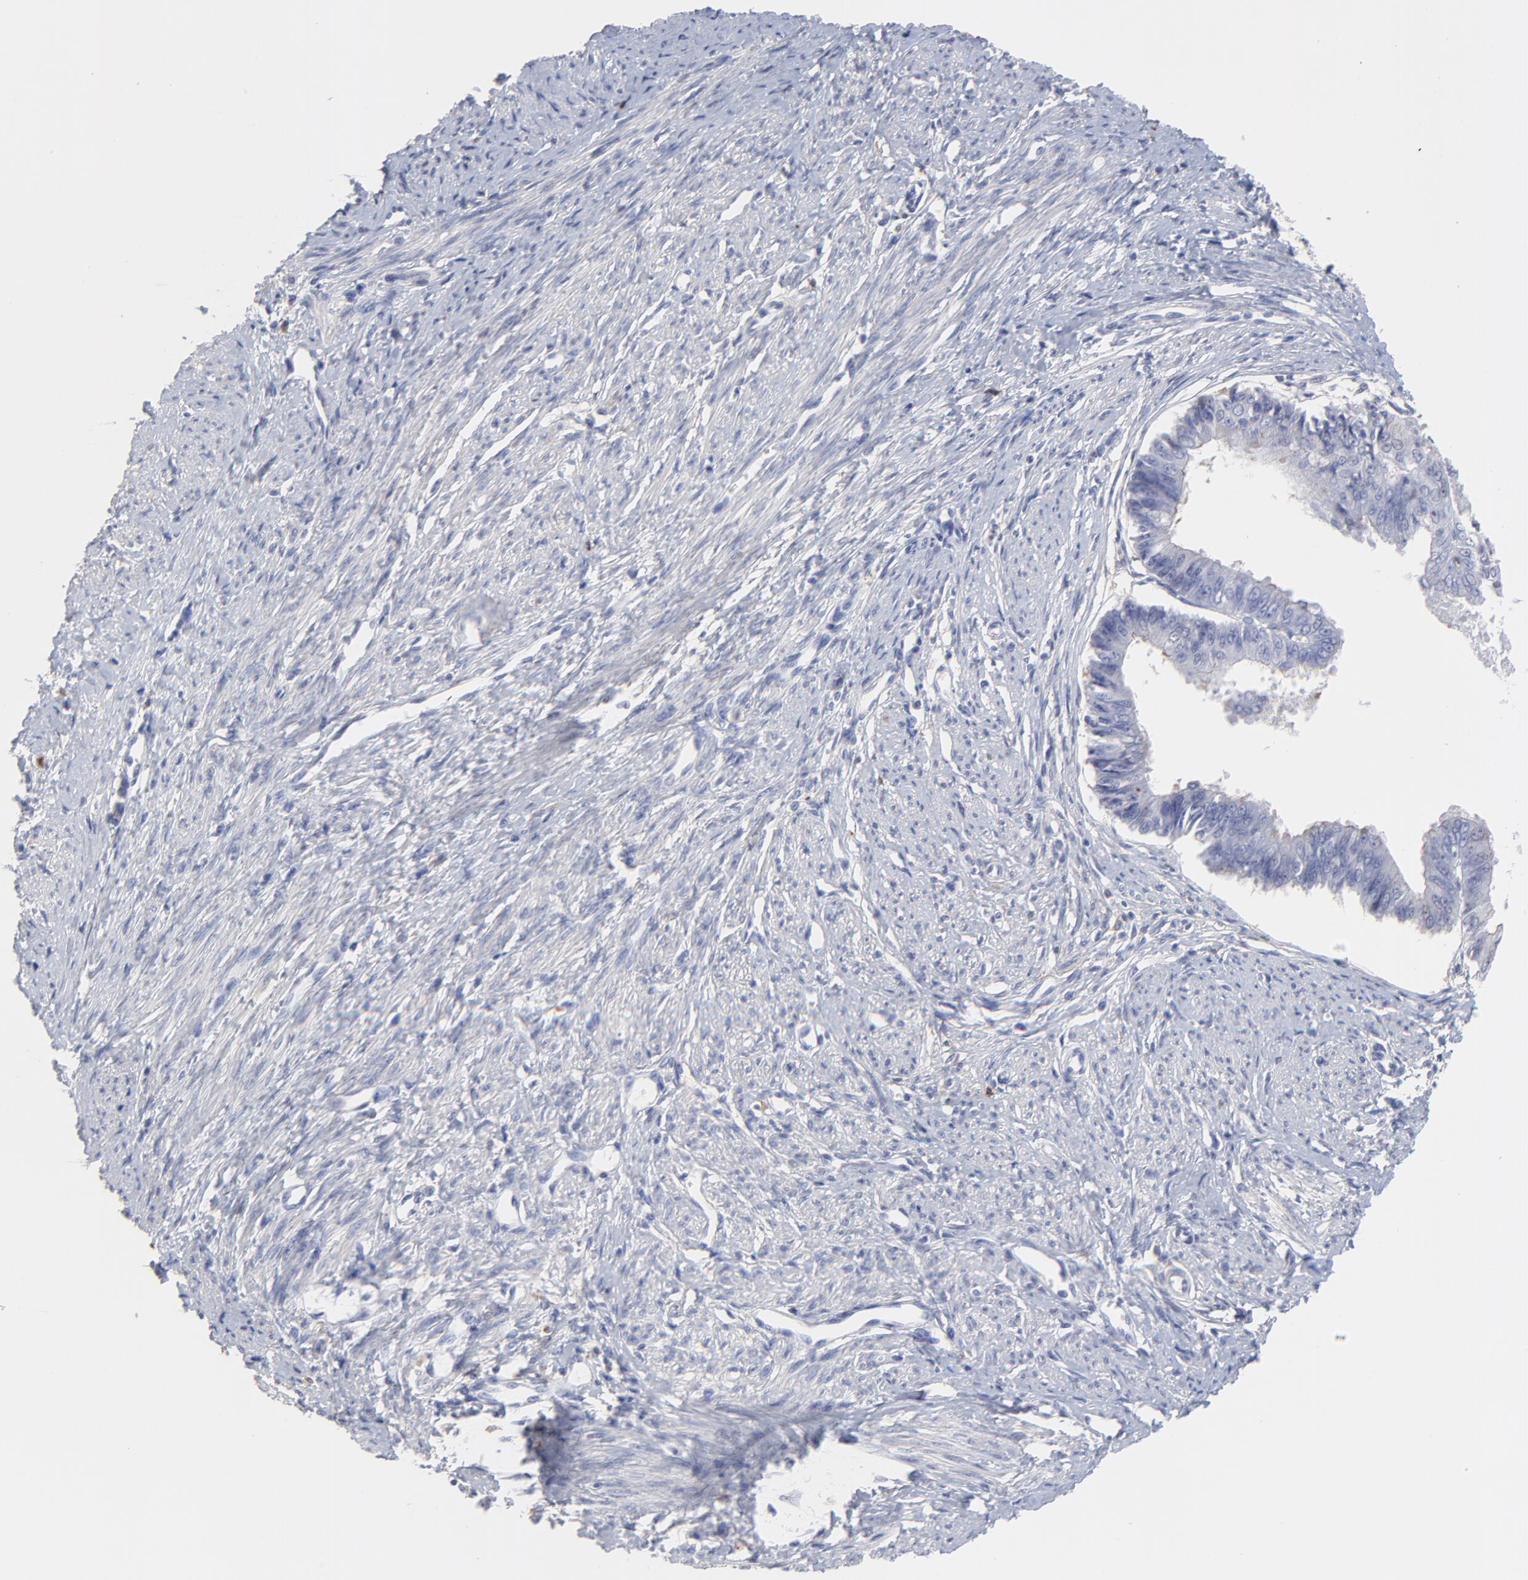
{"staining": {"intensity": "moderate", "quantity": "<25%", "location": "nuclear"}, "tissue": "endometrial cancer", "cell_type": "Tumor cells", "image_type": "cancer", "snomed": [{"axis": "morphology", "description": "Adenocarcinoma, NOS"}, {"axis": "topography", "description": "Endometrium"}], "caption": "Approximately <25% of tumor cells in human endometrial cancer (adenocarcinoma) display moderate nuclear protein positivity as visualized by brown immunohistochemical staining.", "gene": "SMARCA1", "patient": {"sex": "female", "age": 76}}